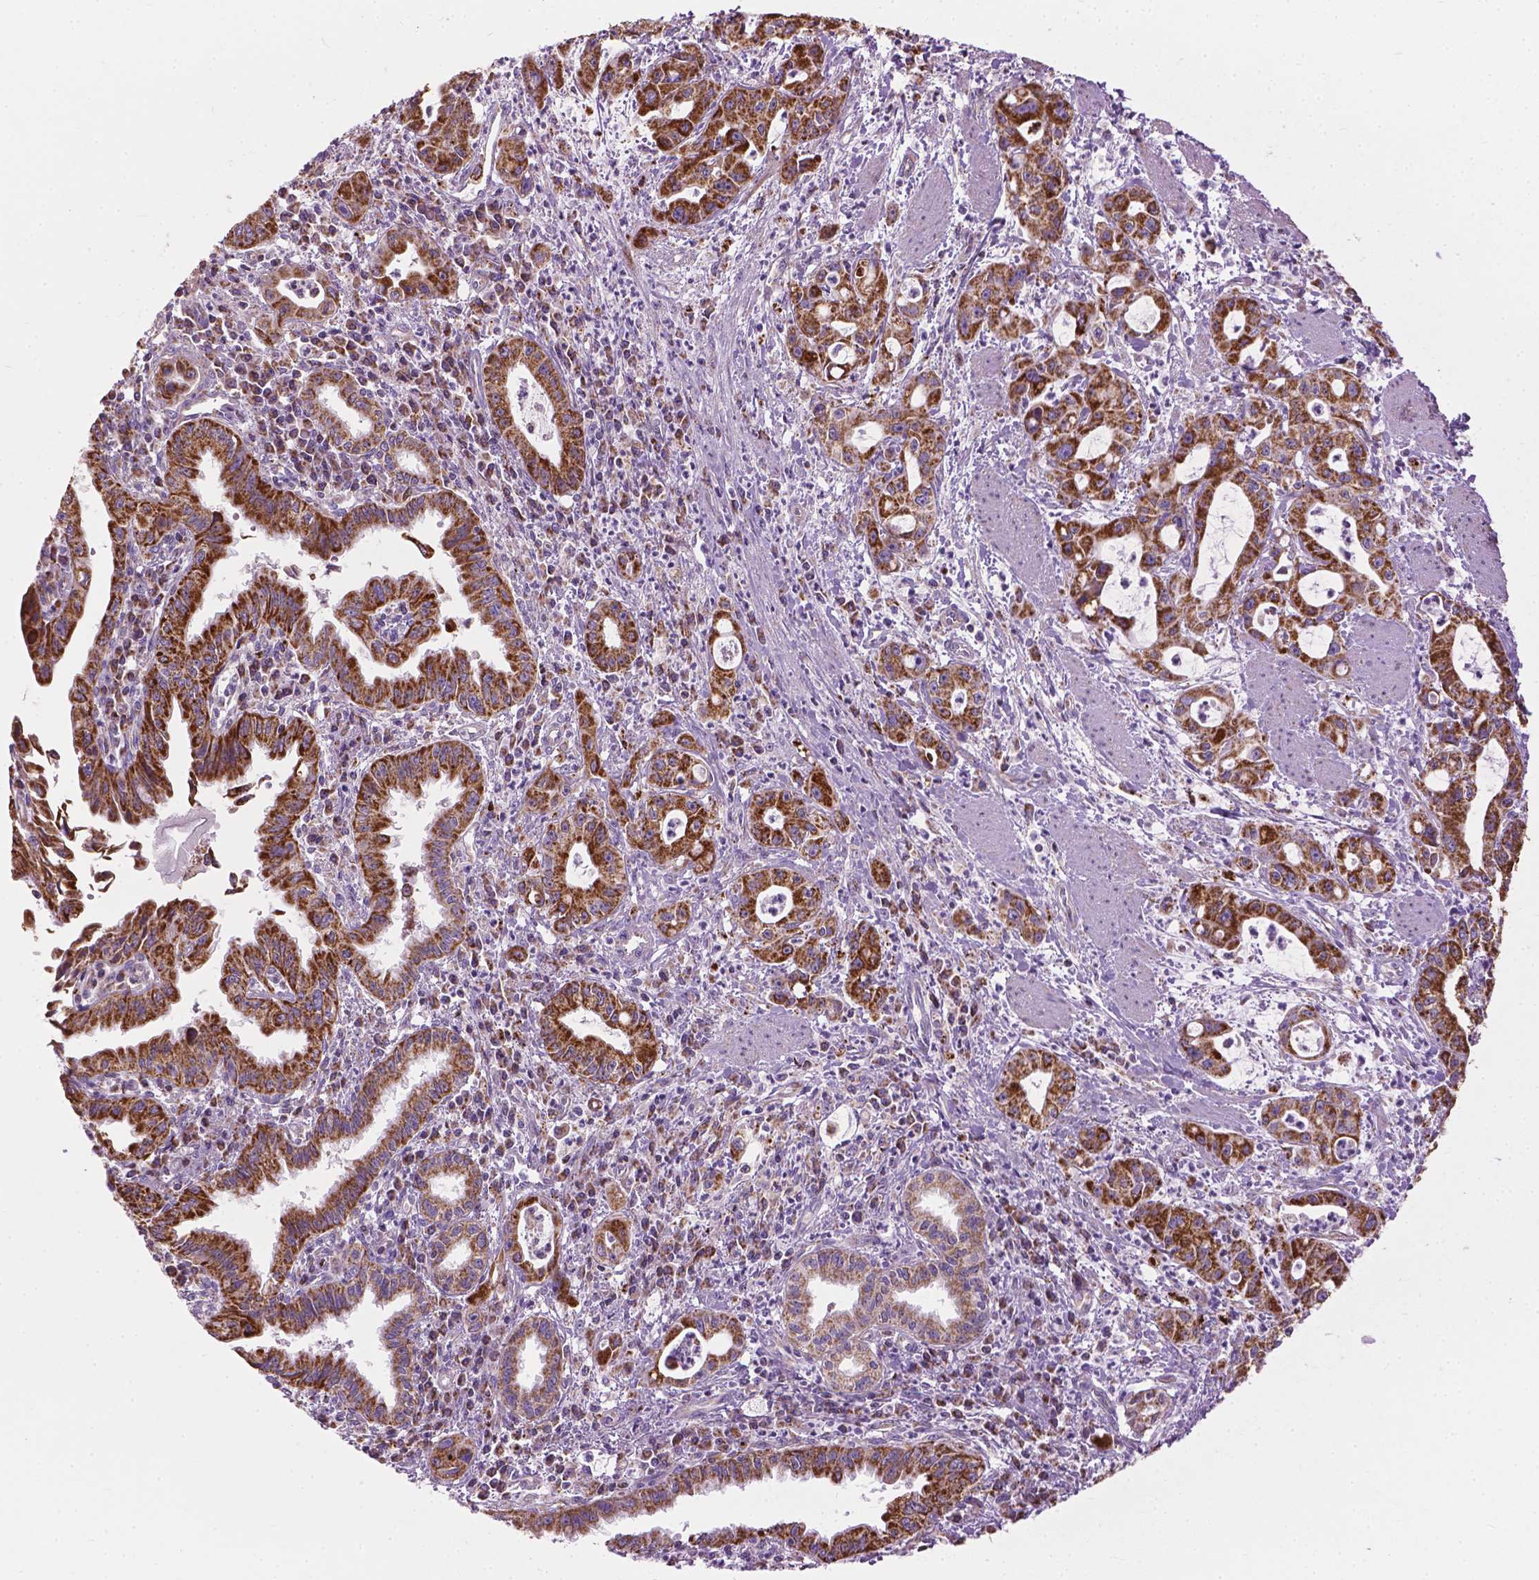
{"staining": {"intensity": "strong", "quantity": ">75%", "location": "cytoplasmic/membranous"}, "tissue": "pancreatic cancer", "cell_type": "Tumor cells", "image_type": "cancer", "snomed": [{"axis": "morphology", "description": "Adenocarcinoma, NOS"}, {"axis": "topography", "description": "Pancreas"}], "caption": "Strong cytoplasmic/membranous positivity is appreciated in approximately >75% of tumor cells in pancreatic adenocarcinoma. The protein is stained brown, and the nuclei are stained in blue (DAB IHC with brightfield microscopy, high magnification).", "gene": "VDAC1", "patient": {"sex": "male", "age": 72}}